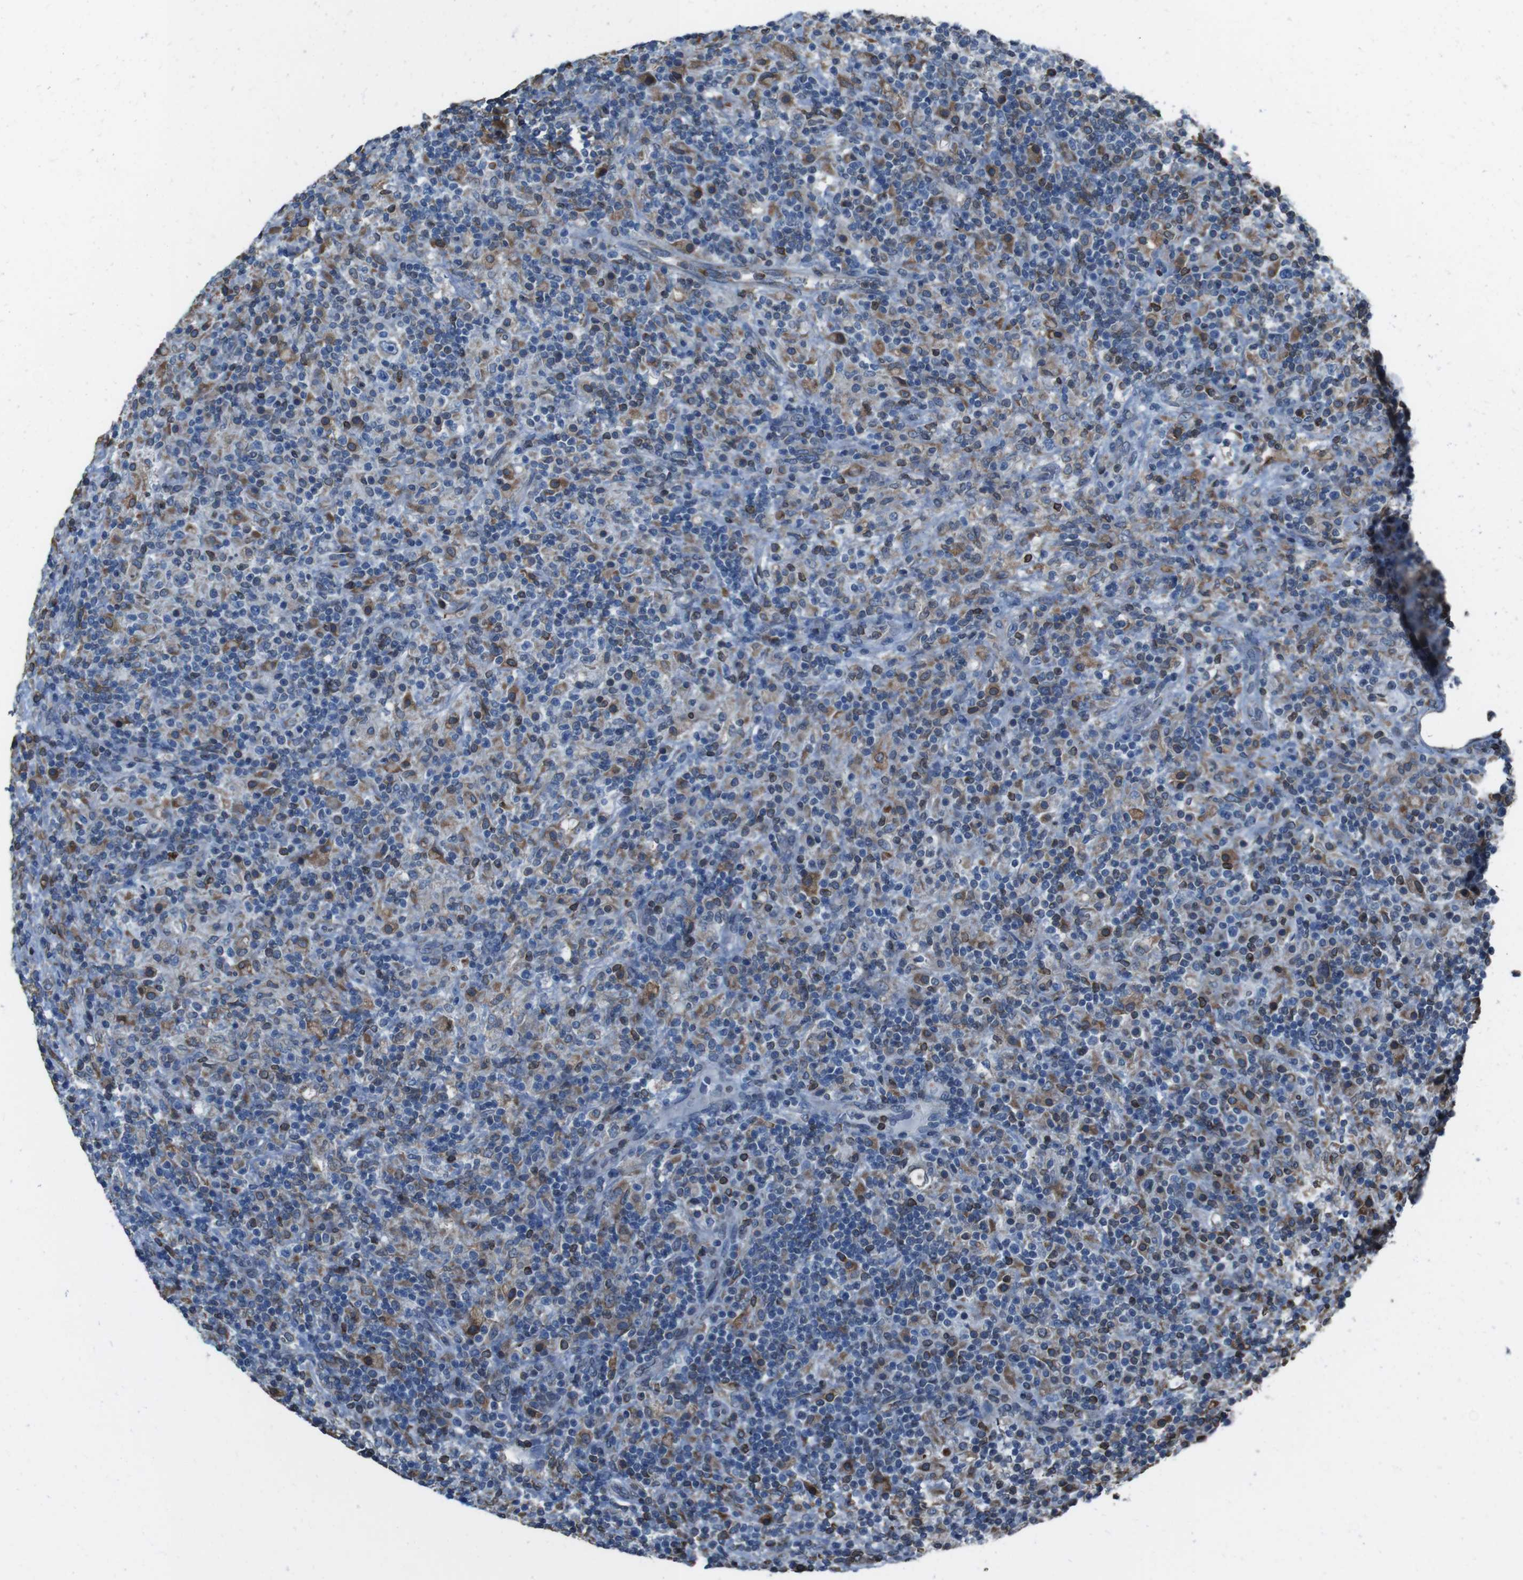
{"staining": {"intensity": "weak", "quantity": "25%-75%", "location": "cytoplasmic/membranous"}, "tissue": "lymphoma", "cell_type": "Tumor cells", "image_type": "cancer", "snomed": [{"axis": "morphology", "description": "Hodgkin's disease, NOS"}, {"axis": "topography", "description": "Lymph node"}], "caption": "Immunohistochemistry of human lymphoma exhibits low levels of weak cytoplasmic/membranous positivity in about 25%-75% of tumor cells. The staining was performed using DAB to visualize the protein expression in brown, while the nuclei were stained in blue with hematoxylin (Magnification: 20x).", "gene": "APMAP", "patient": {"sex": "male", "age": 70}}